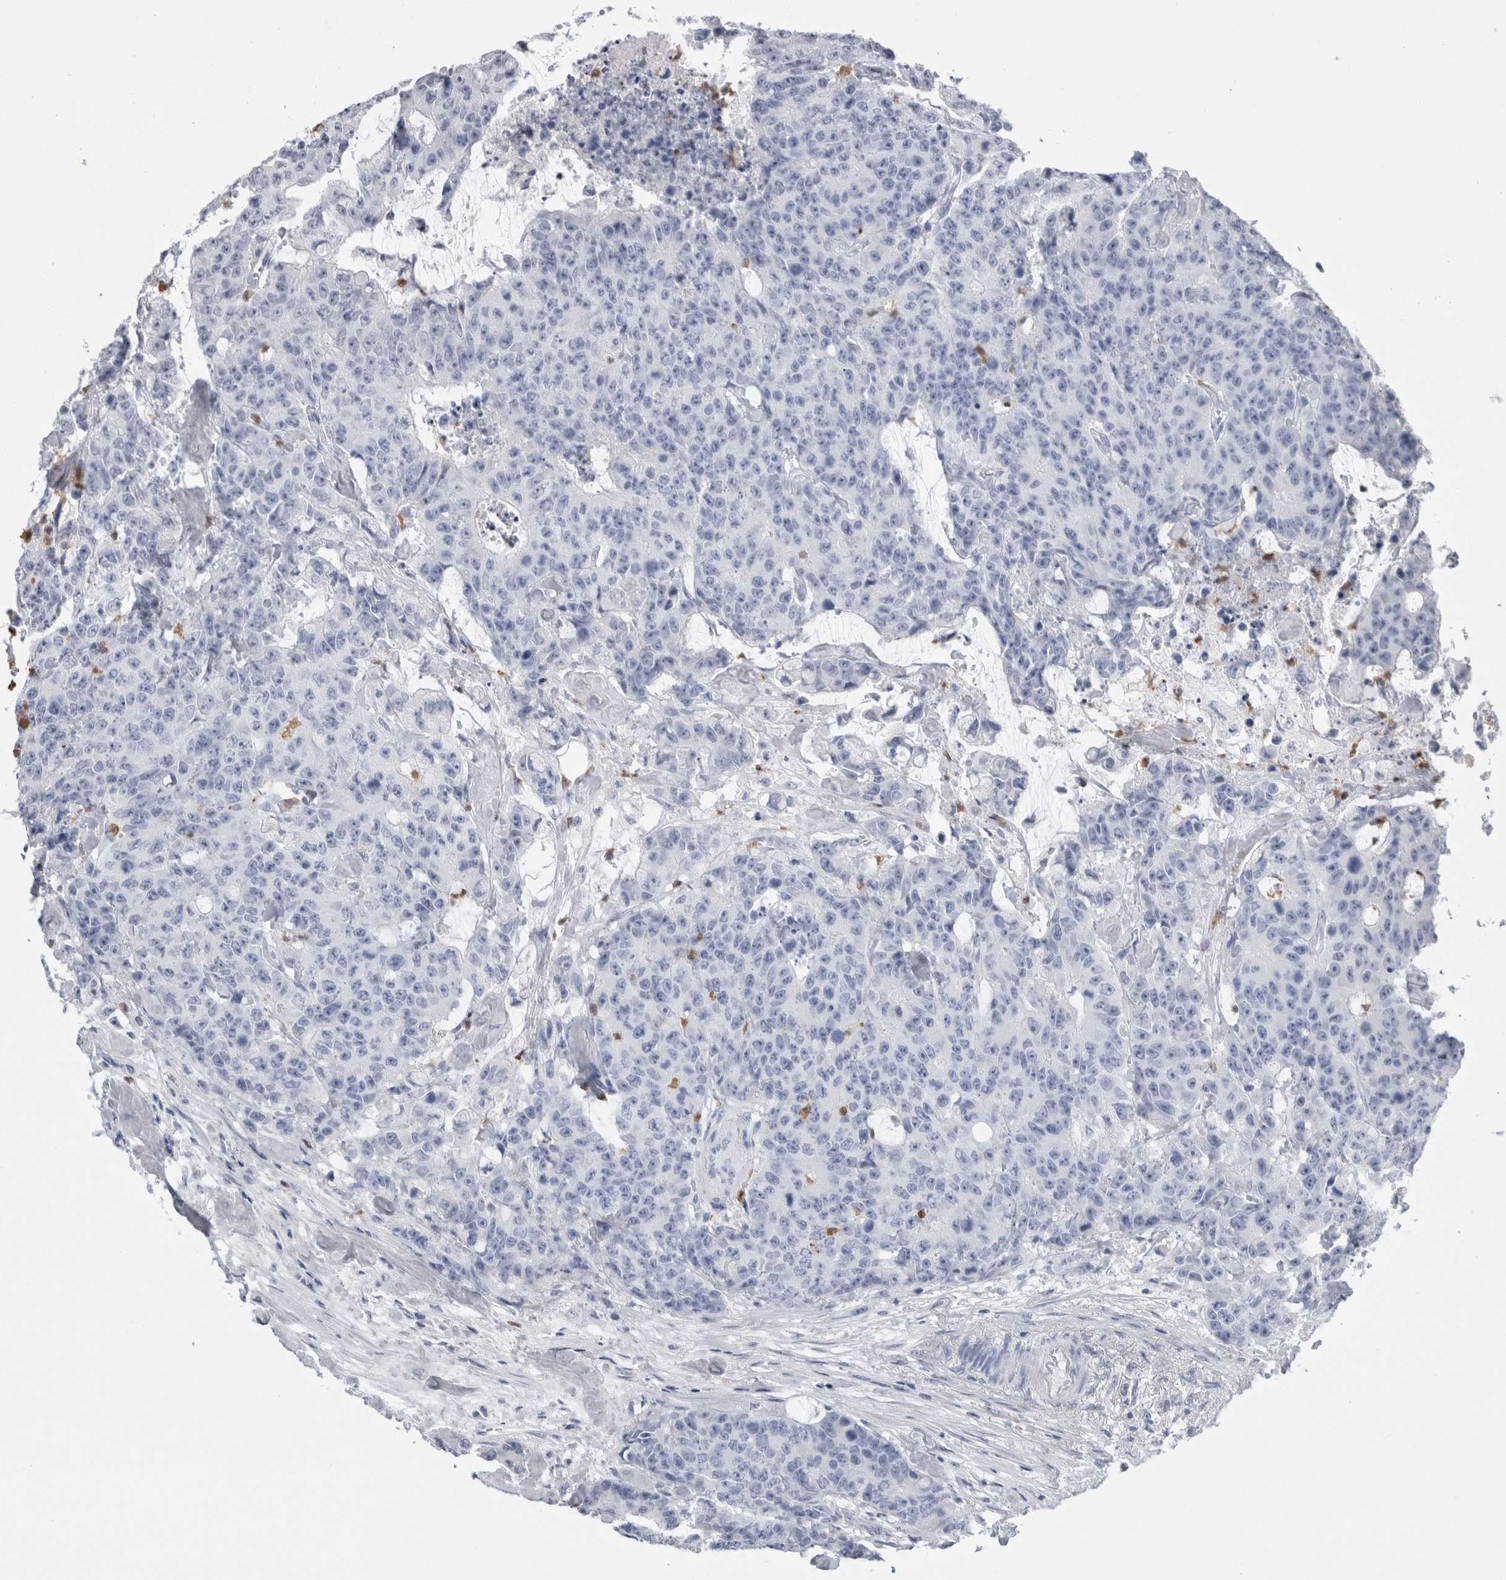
{"staining": {"intensity": "negative", "quantity": "none", "location": "none"}, "tissue": "colorectal cancer", "cell_type": "Tumor cells", "image_type": "cancer", "snomed": [{"axis": "morphology", "description": "Adenocarcinoma, NOS"}, {"axis": "topography", "description": "Colon"}], "caption": "This is a micrograph of immunohistochemistry staining of colorectal cancer, which shows no expression in tumor cells.", "gene": "S100A12", "patient": {"sex": "female", "age": 86}}